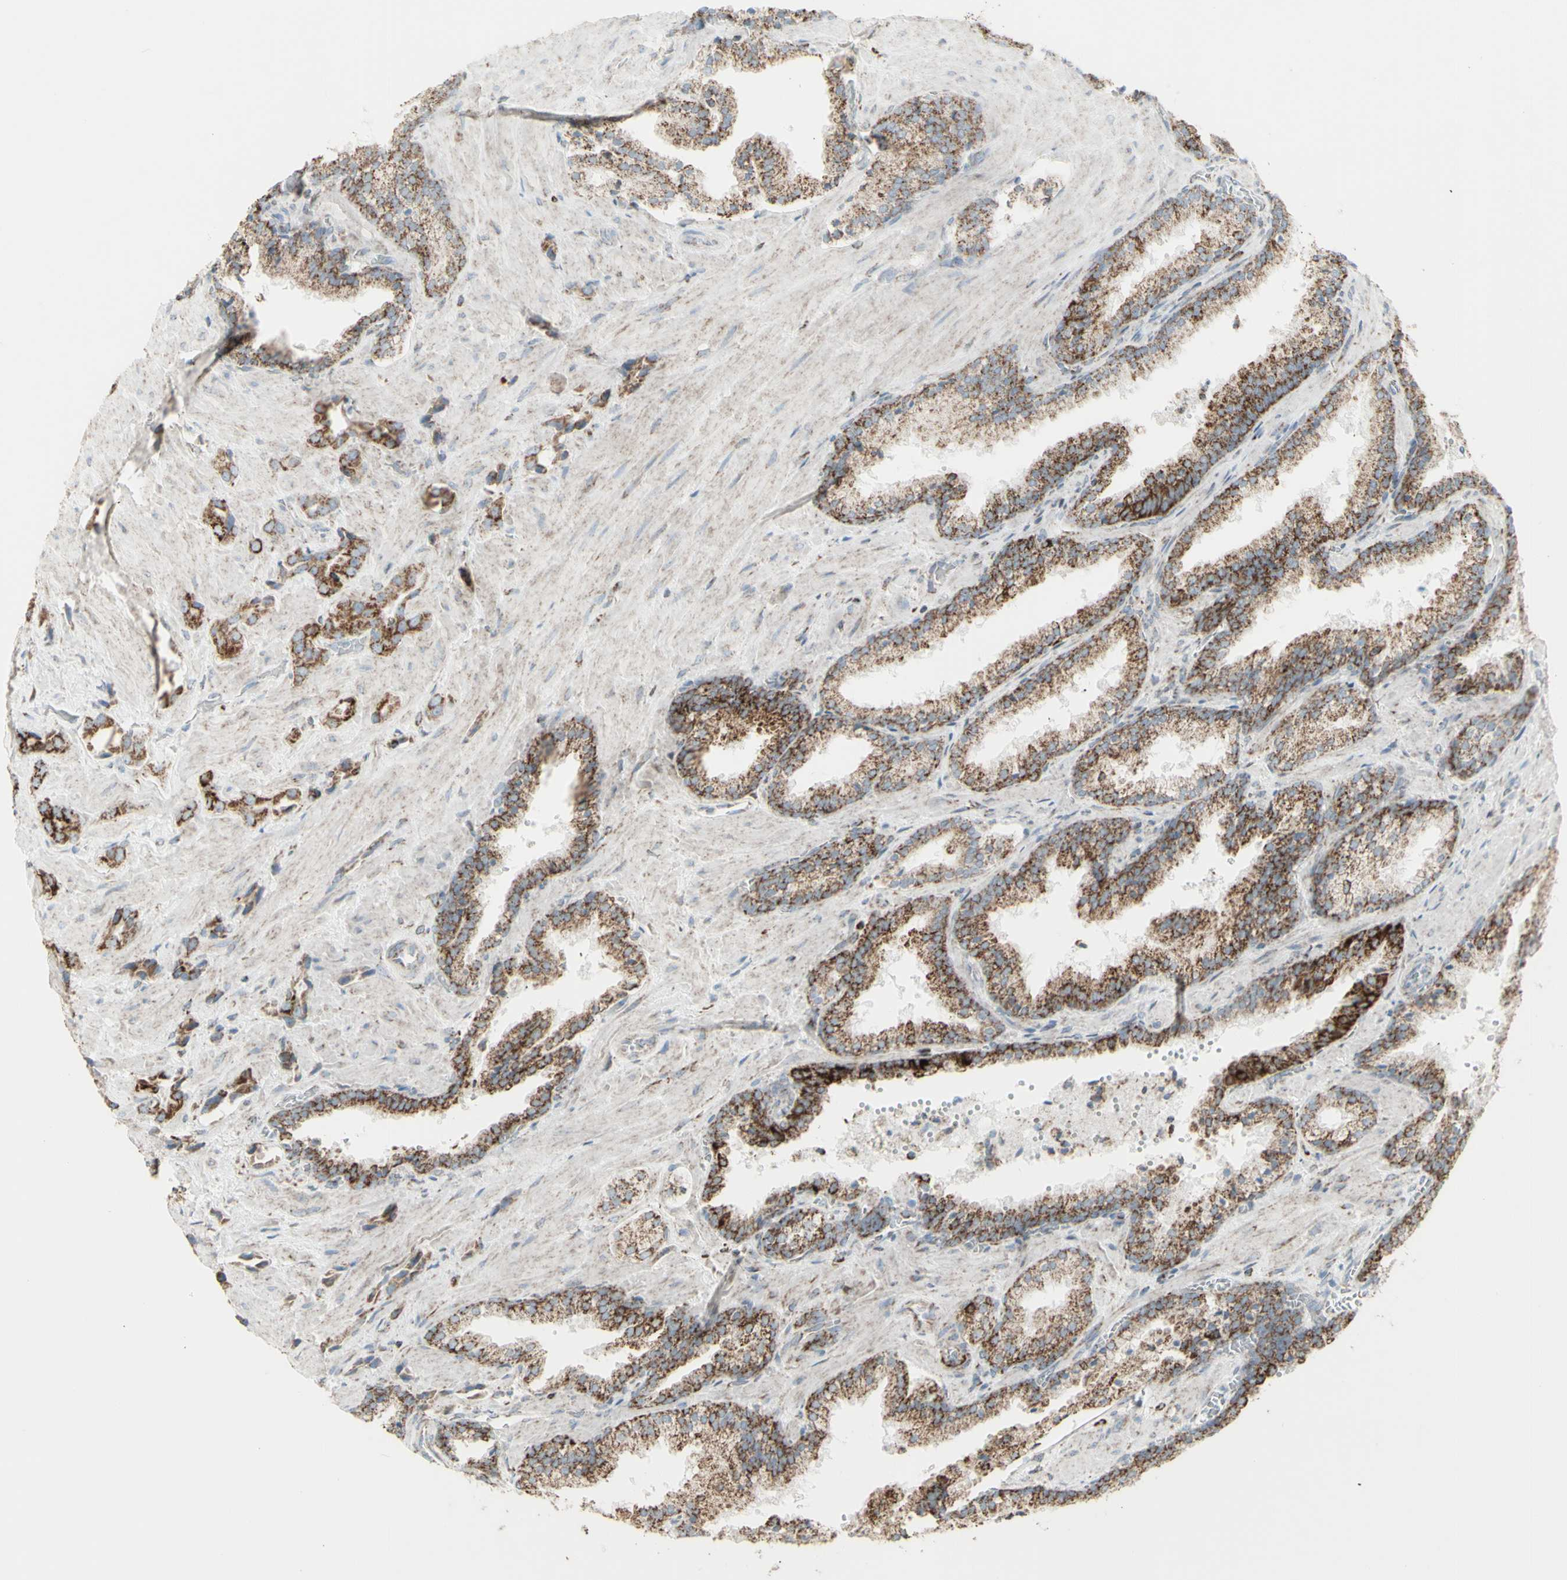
{"staining": {"intensity": "moderate", "quantity": ">75%", "location": "cytoplasmic/membranous"}, "tissue": "prostate cancer", "cell_type": "Tumor cells", "image_type": "cancer", "snomed": [{"axis": "morphology", "description": "Adenocarcinoma, High grade"}, {"axis": "topography", "description": "Prostate"}], "caption": "Prostate high-grade adenocarcinoma stained with DAB IHC reveals medium levels of moderate cytoplasmic/membranous expression in approximately >75% of tumor cells.", "gene": "PLGRKT", "patient": {"sex": "male", "age": 64}}